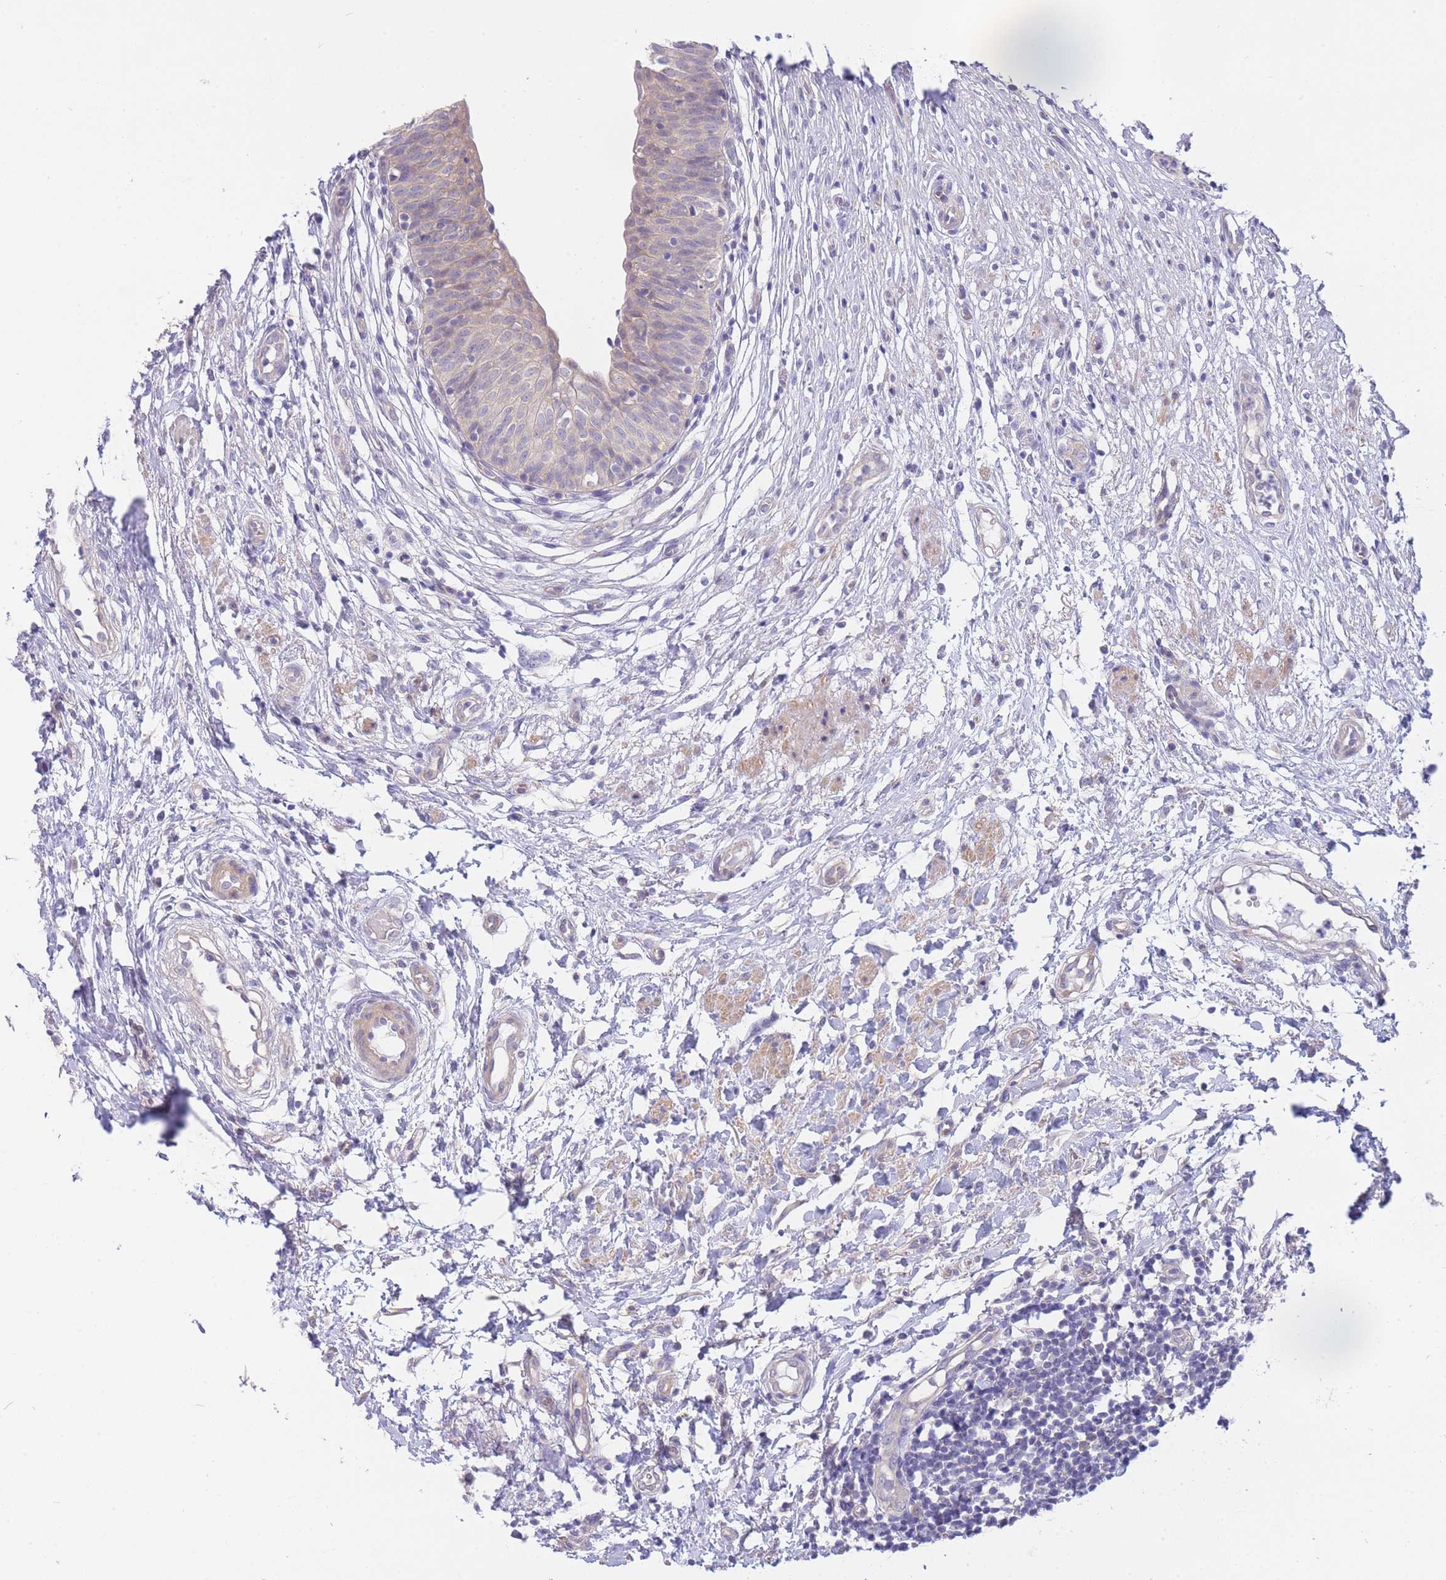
{"staining": {"intensity": "weak", "quantity": "25%-75%", "location": "cytoplasmic/membranous"}, "tissue": "urinary bladder", "cell_type": "Urothelial cells", "image_type": "normal", "snomed": [{"axis": "morphology", "description": "Normal tissue, NOS"}, {"axis": "topography", "description": "Urinary bladder"}], "caption": "DAB immunohistochemical staining of benign human urinary bladder displays weak cytoplasmic/membranous protein expression in about 25%-75% of urothelial cells.", "gene": "SUGT1", "patient": {"sex": "male", "age": 55}}